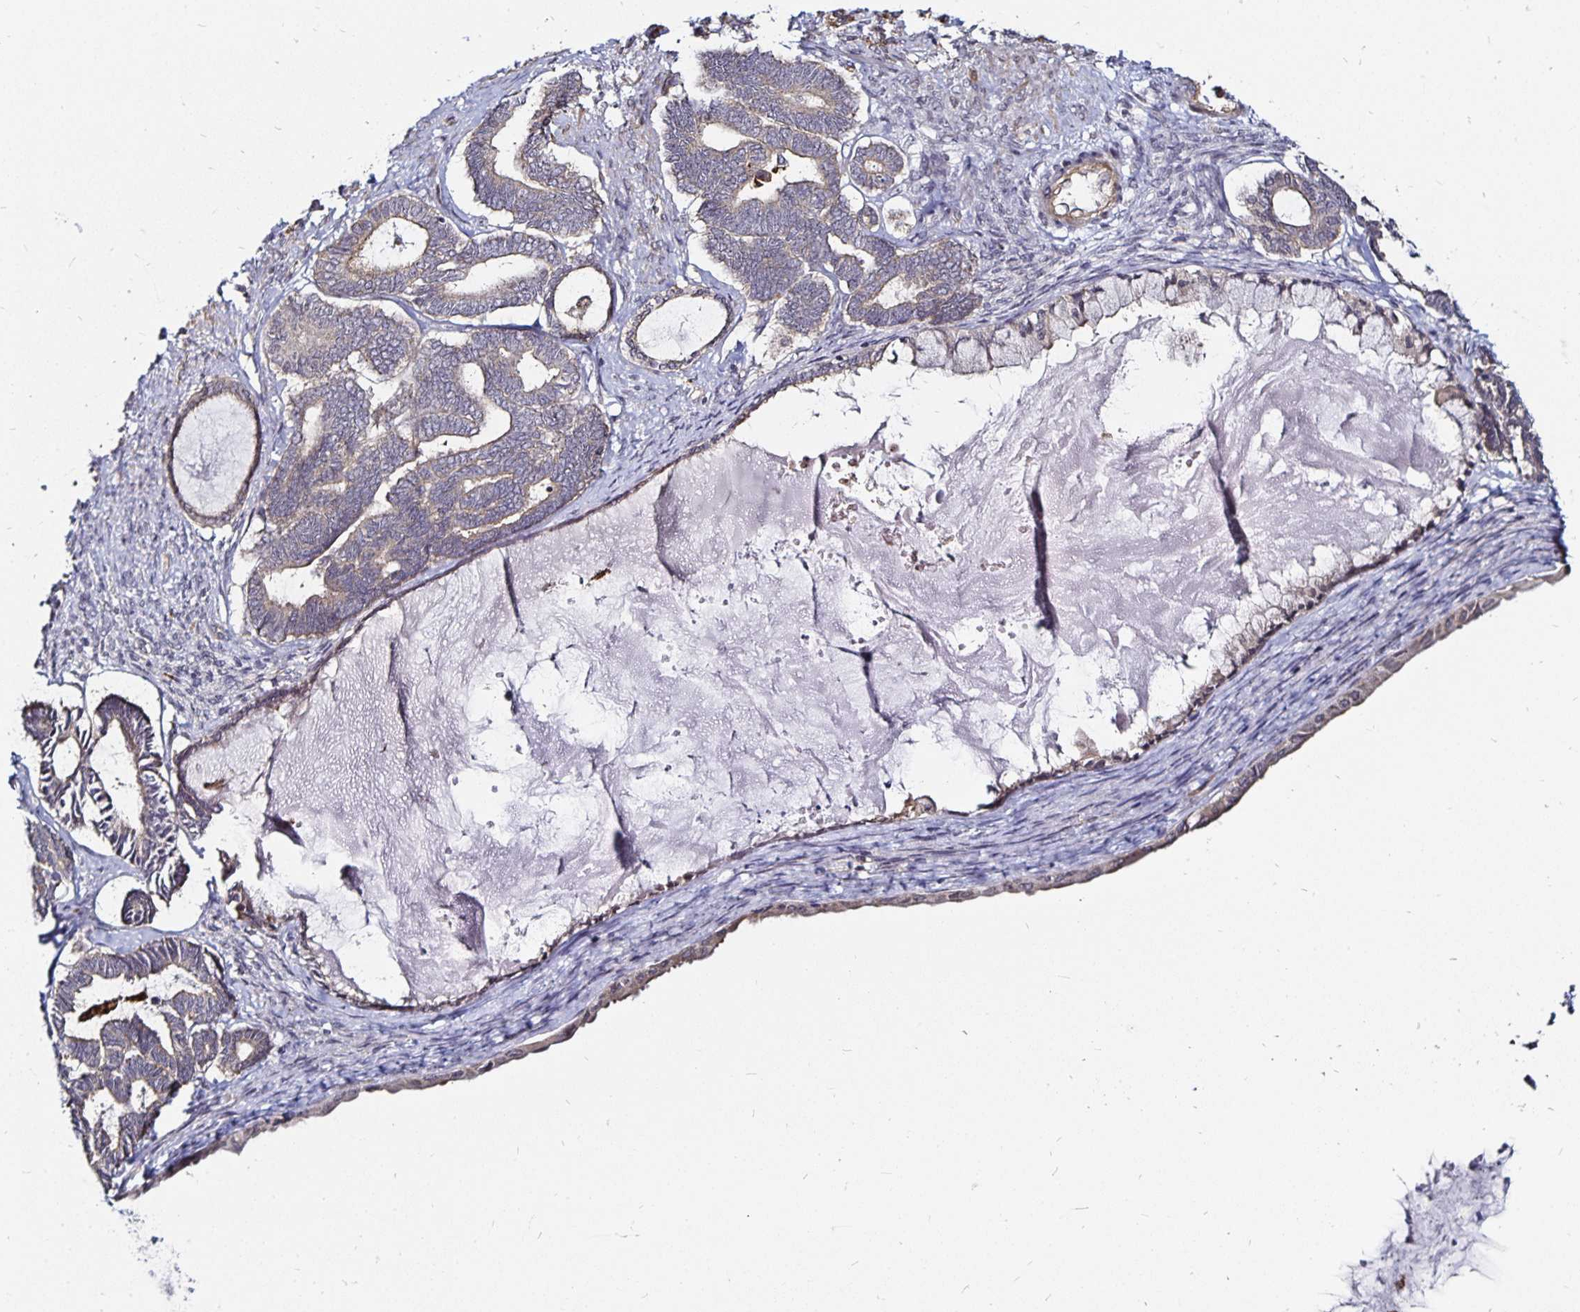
{"staining": {"intensity": "negative", "quantity": "none", "location": "none"}, "tissue": "ovarian cancer", "cell_type": "Tumor cells", "image_type": "cancer", "snomed": [{"axis": "morphology", "description": "Carcinoma, endometroid"}, {"axis": "topography", "description": "Ovary"}], "caption": "Ovarian cancer stained for a protein using immunohistochemistry demonstrates no positivity tumor cells.", "gene": "CYP27A1", "patient": {"sex": "female", "age": 70}}